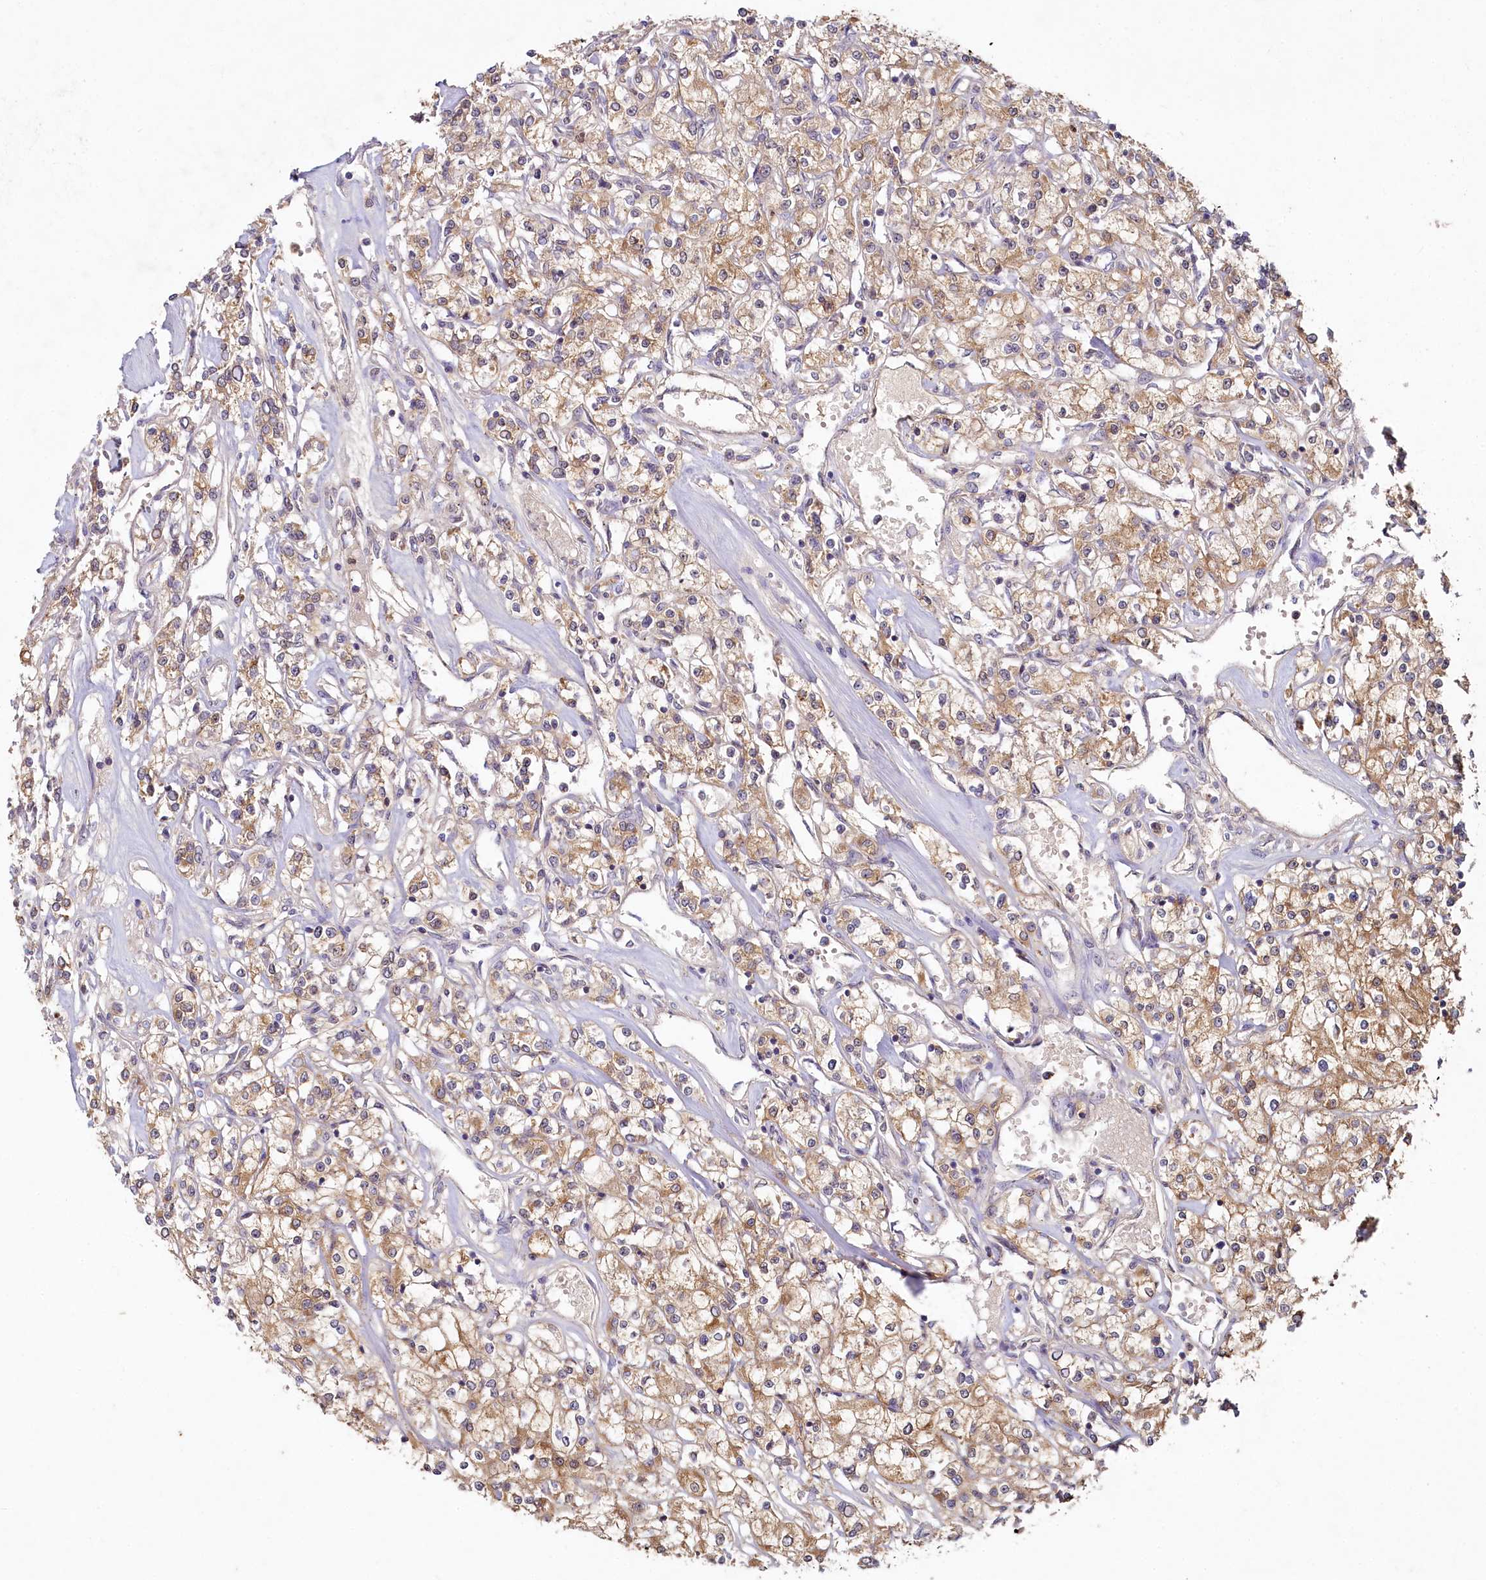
{"staining": {"intensity": "moderate", "quantity": ">75%", "location": "cytoplasmic/membranous"}, "tissue": "renal cancer", "cell_type": "Tumor cells", "image_type": "cancer", "snomed": [{"axis": "morphology", "description": "Adenocarcinoma, NOS"}, {"axis": "topography", "description": "Kidney"}], "caption": "This is an image of IHC staining of renal cancer, which shows moderate positivity in the cytoplasmic/membranous of tumor cells.", "gene": "HERC3", "patient": {"sex": "female", "age": 59}}